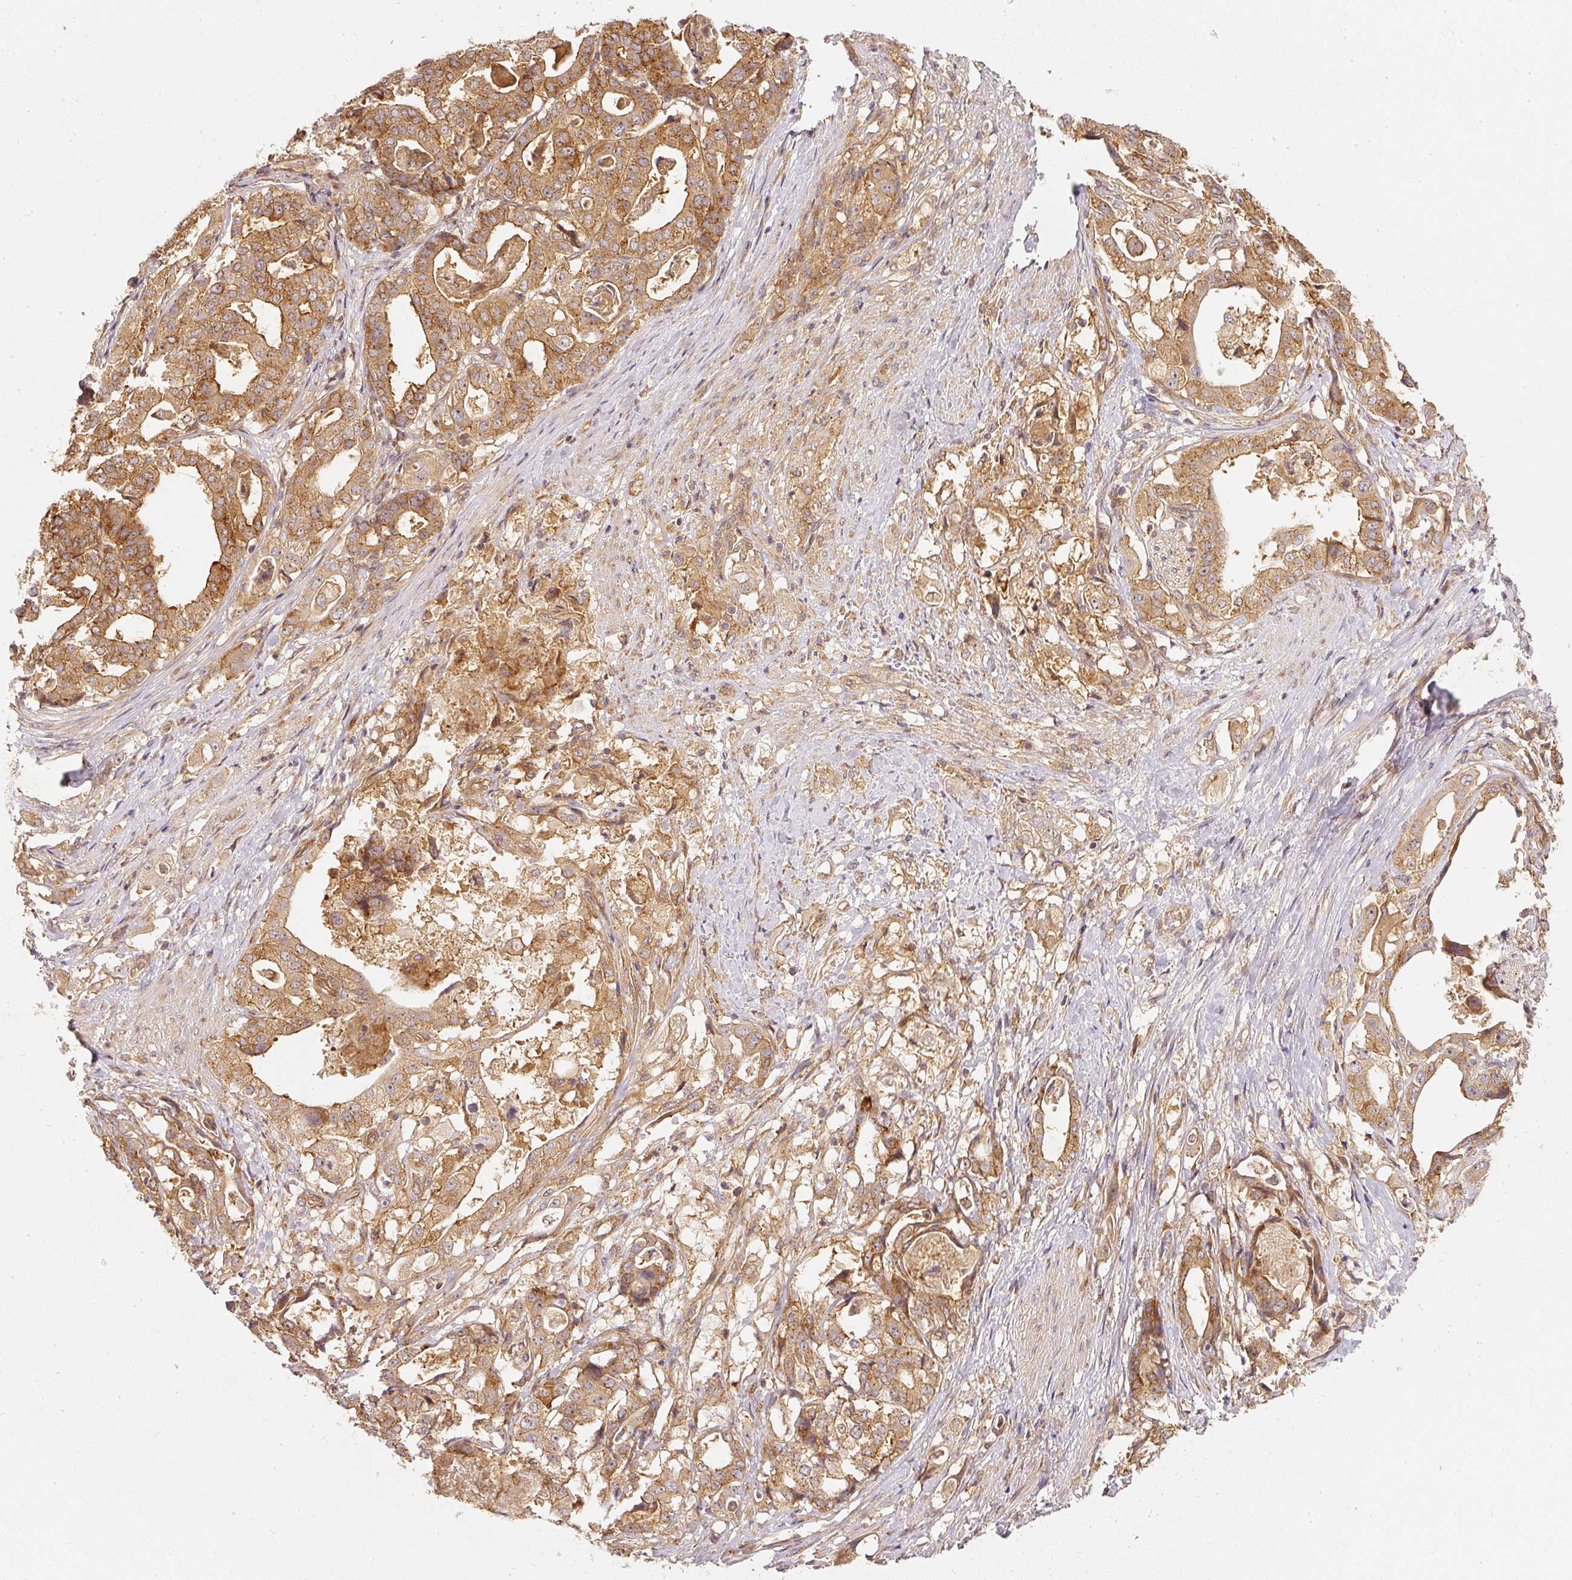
{"staining": {"intensity": "moderate", "quantity": ">75%", "location": "cytoplasmic/membranous"}, "tissue": "stomach cancer", "cell_type": "Tumor cells", "image_type": "cancer", "snomed": [{"axis": "morphology", "description": "Adenocarcinoma, NOS"}, {"axis": "topography", "description": "Stomach"}], "caption": "Immunohistochemical staining of stomach cancer displays medium levels of moderate cytoplasmic/membranous protein expression in approximately >75% of tumor cells. (Stains: DAB in brown, nuclei in blue, Microscopy: brightfield microscopy at high magnification).", "gene": "ZNF580", "patient": {"sex": "male", "age": 48}}